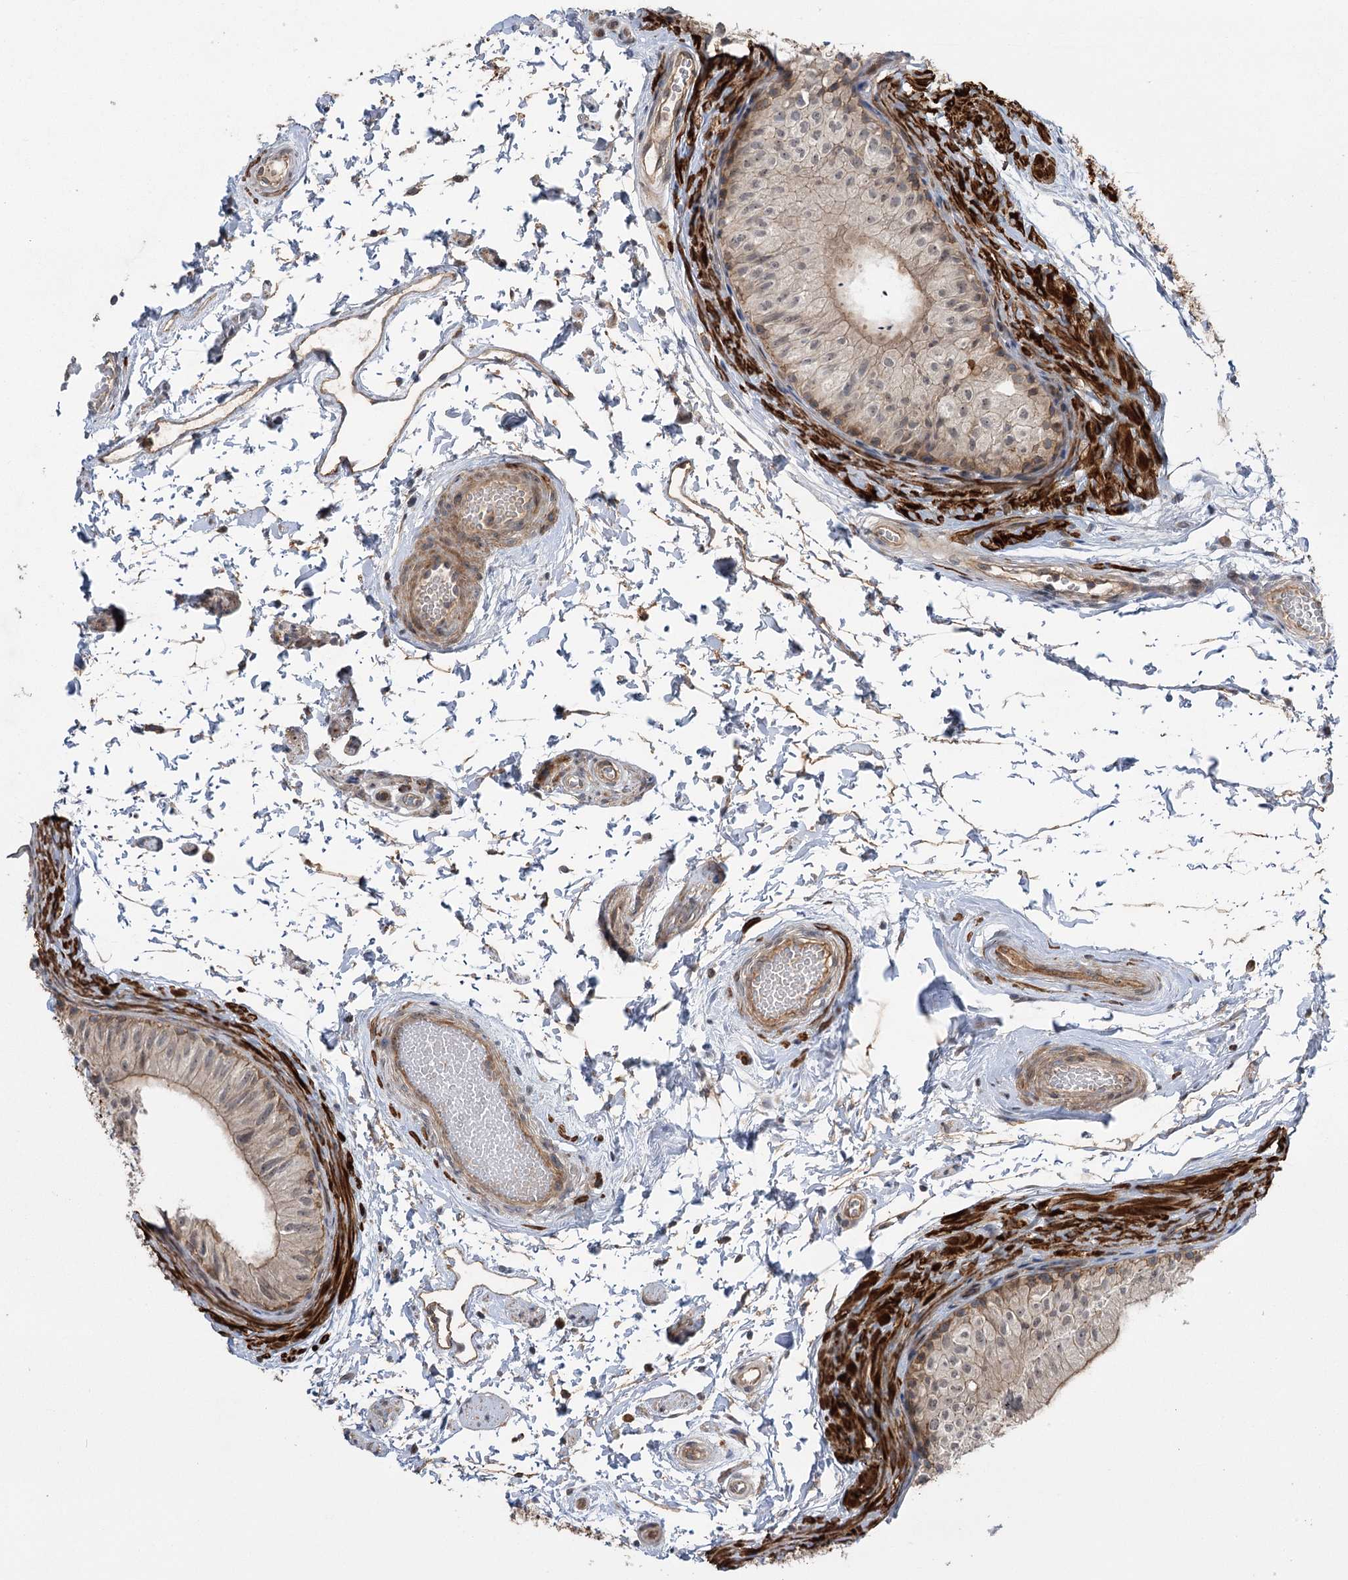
{"staining": {"intensity": "weak", "quantity": ">75%", "location": "cytoplasmic/membranous"}, "tissue": "epididymis", "cell_type": "Glandular cells", "image_type": "normal", "snomed": [{"axis": "morphology", "description": "Normal tissue, NOS"}, {"axis": "topography", "description": "Epididymis"}], "caption": "A brown stain shows weak cytoplasmic/membranous staining of a protein in glandular cells of benign human epididymis.", "gene": "KCNN2", "patient": {"sex": "male", "age": 50}}